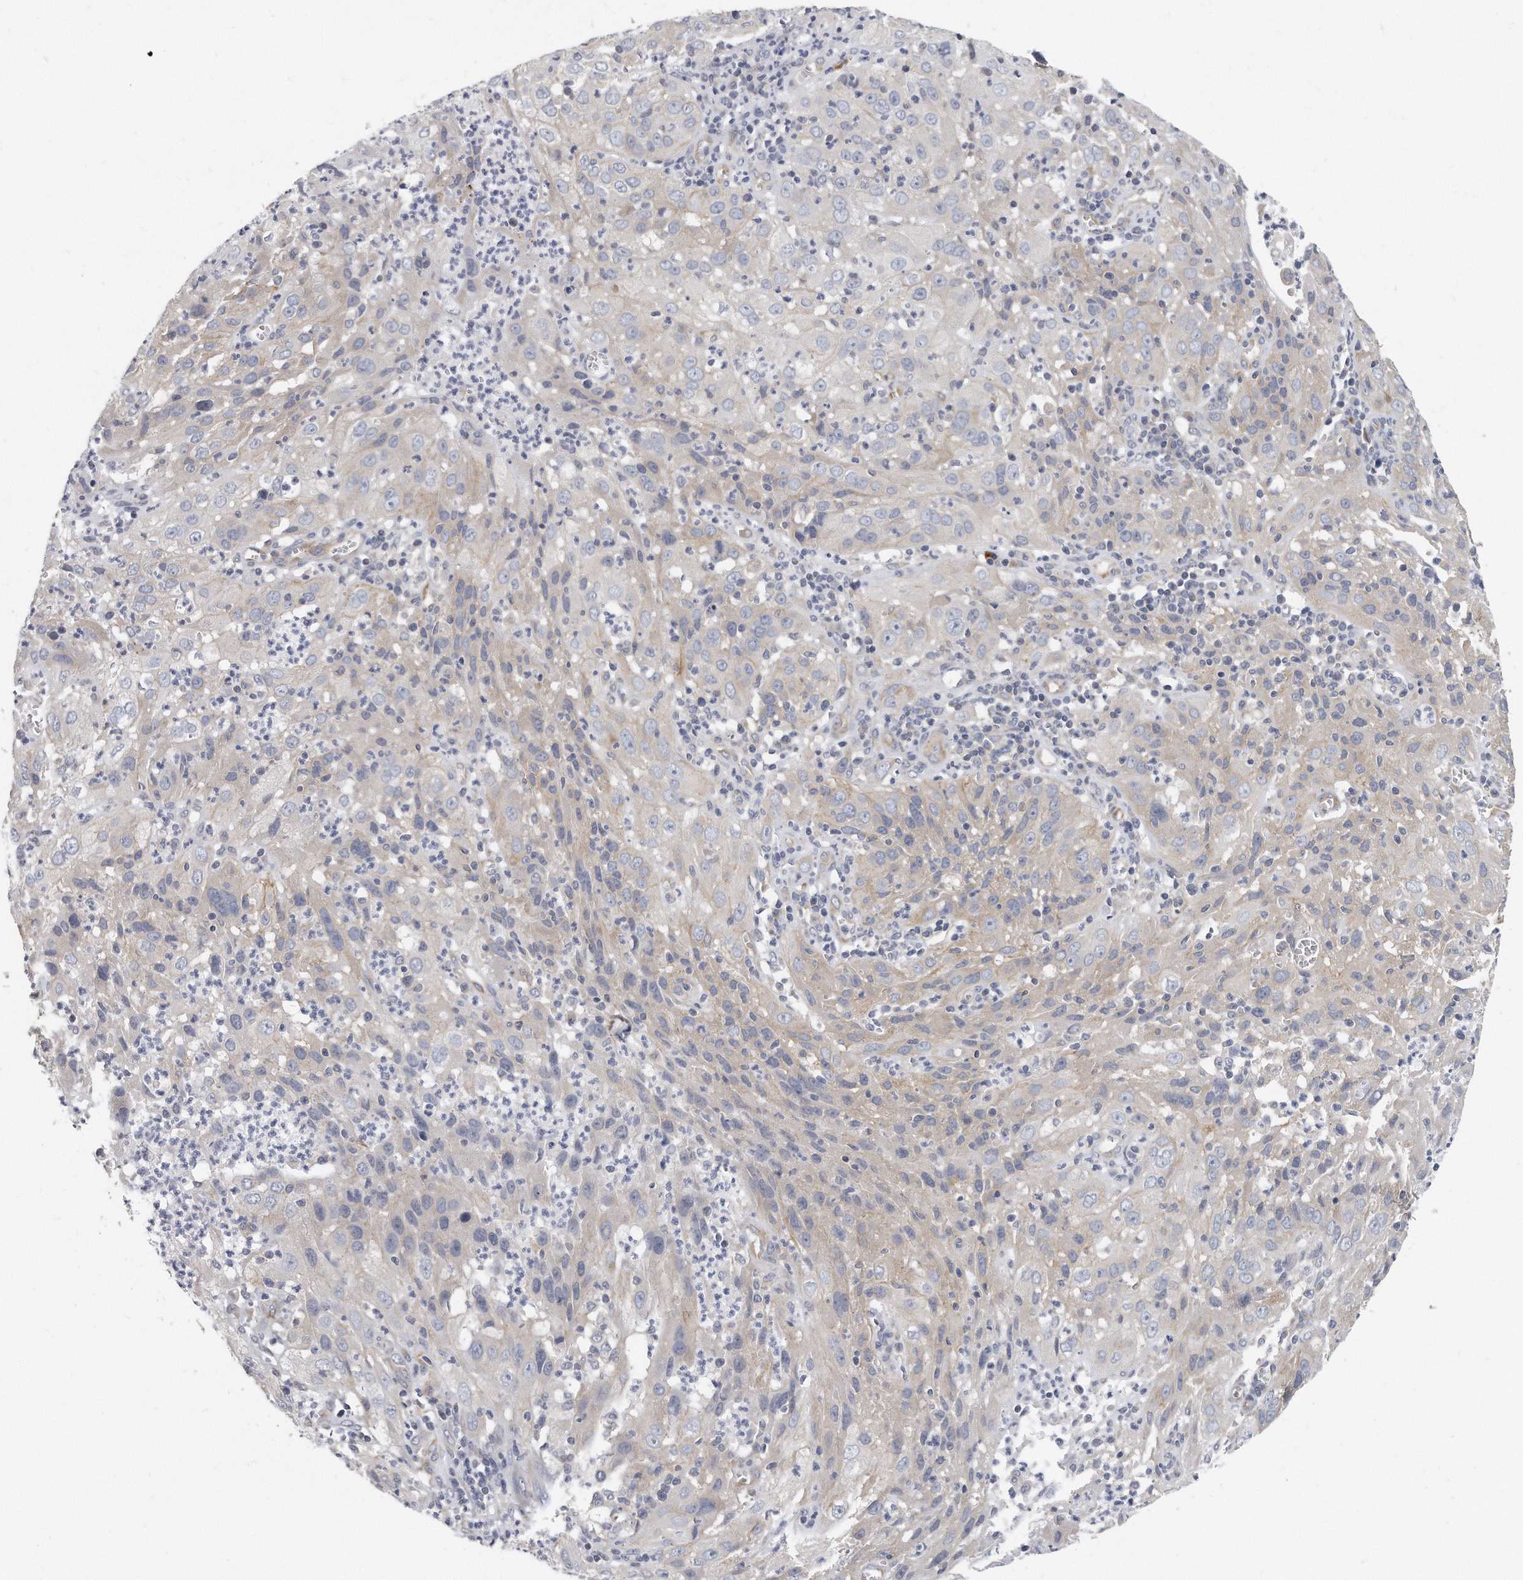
{"staining": {"intensity": "weak", "quantity": "<25%", "location": "cytoplasmic/membranous"}, "tissue": "cervical cancer", "cell_type": "Tumor cells", "image_type": "cancer", "snomed": [{"axis": "morphology", "description": "Squamous cell carcinoma, NOS"}, {"axis": "topography", "description": "Cervix"}], "caption": "IHC of human cervical cancer (squamous cell carcinoma) shows no positivity in tumor cells.", "gene": "PLEKHA6", "patient": {"sex": "female", "age": 32}}